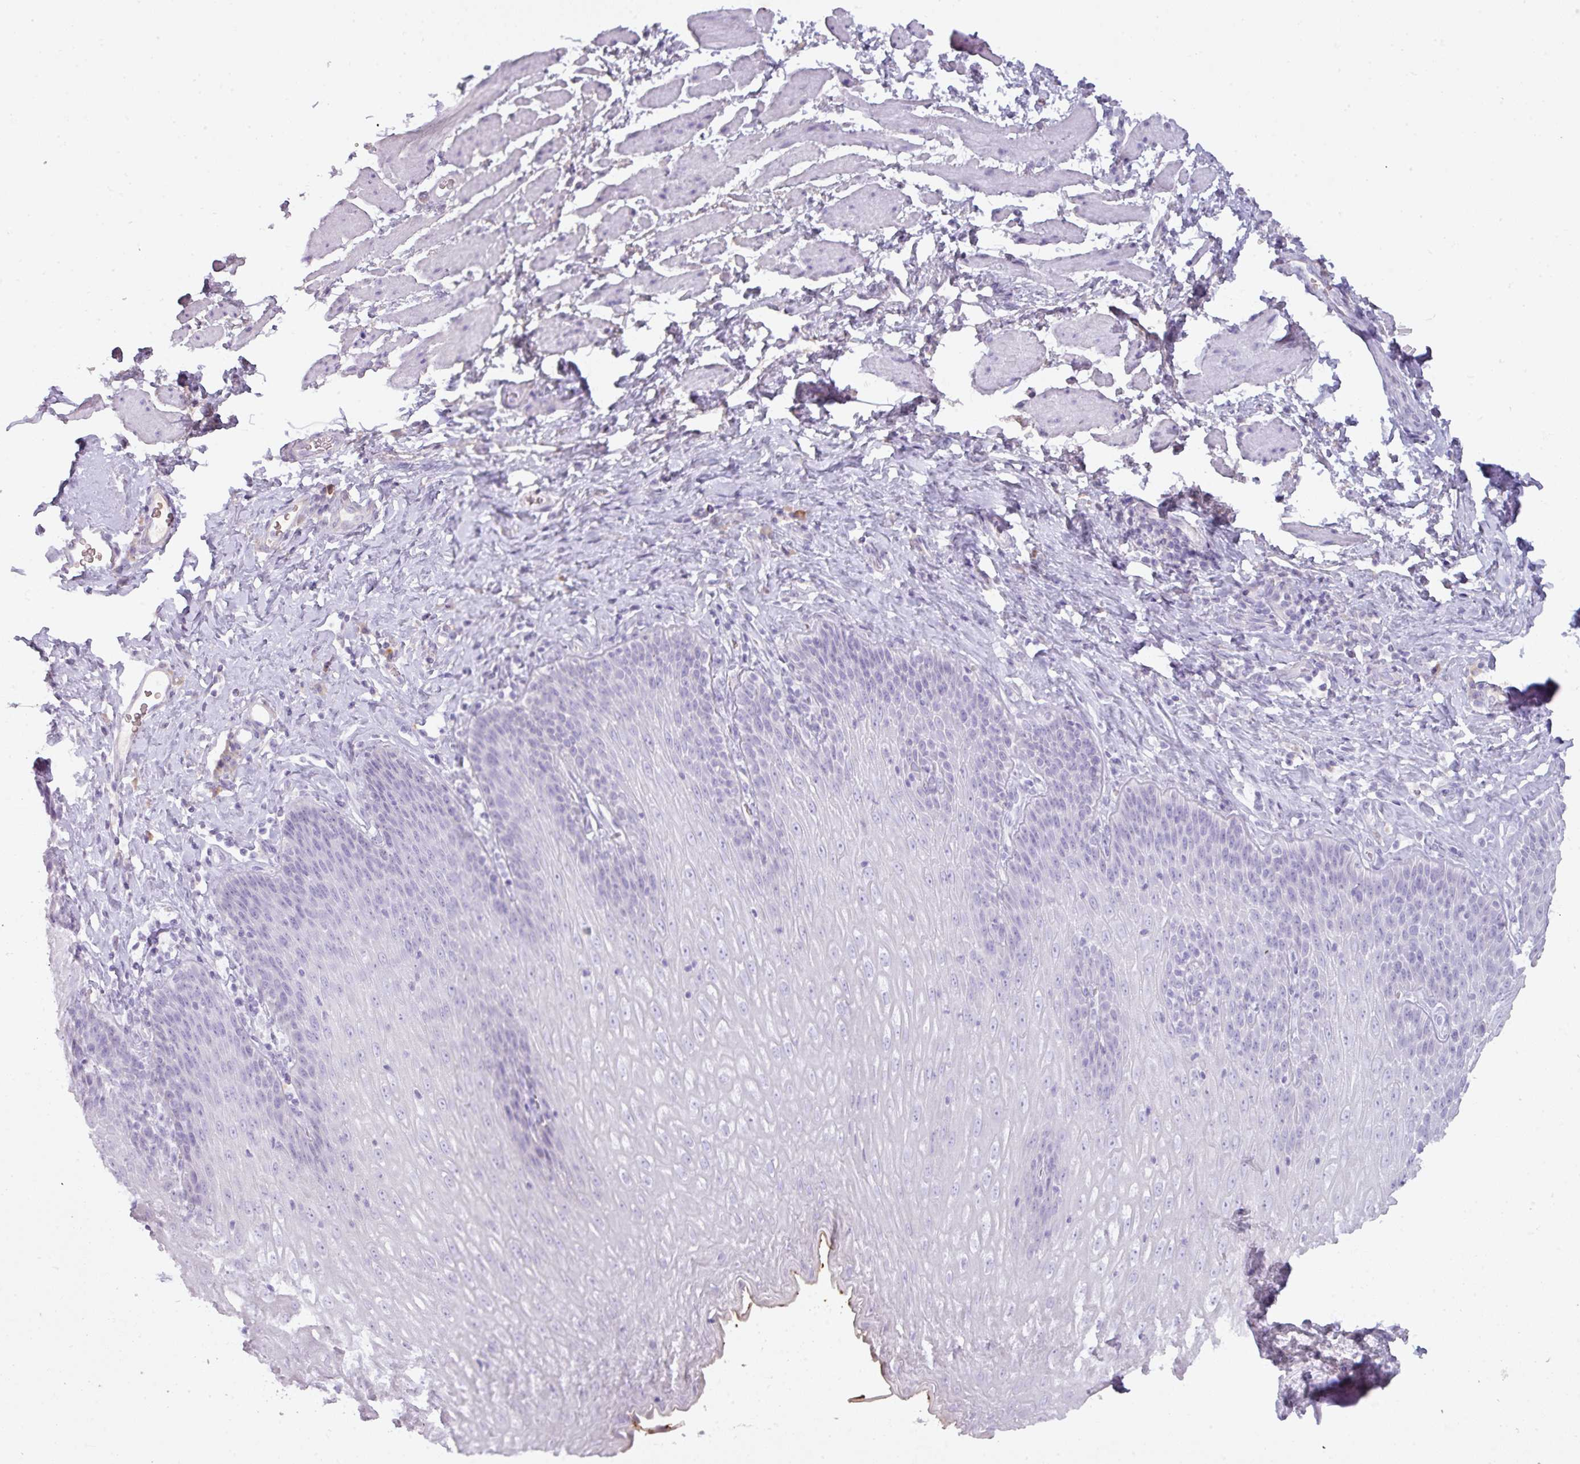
{"staining": {"intensity": "negative", "quantity": "none", "location": "none"}, "tissue": "esophagus", "cell_type": "Squamous epithelial cells", "image_type": "normal", "snomed": [{"axis": "morphology", "description": "Normal tissue, NOS"}, {"axis": "topography", "description": "Esophagus"}], "caption": "Immunohistochemistry micrograph of benign esophagus: human esophagus stained with DAB displays no significant protein staining in squamous epithelial cells. (DAB IHC visualized using brightfield microscopy, high magnification).", "gene": "PGA3", "patient": {"sex": "female", "age": 61}}